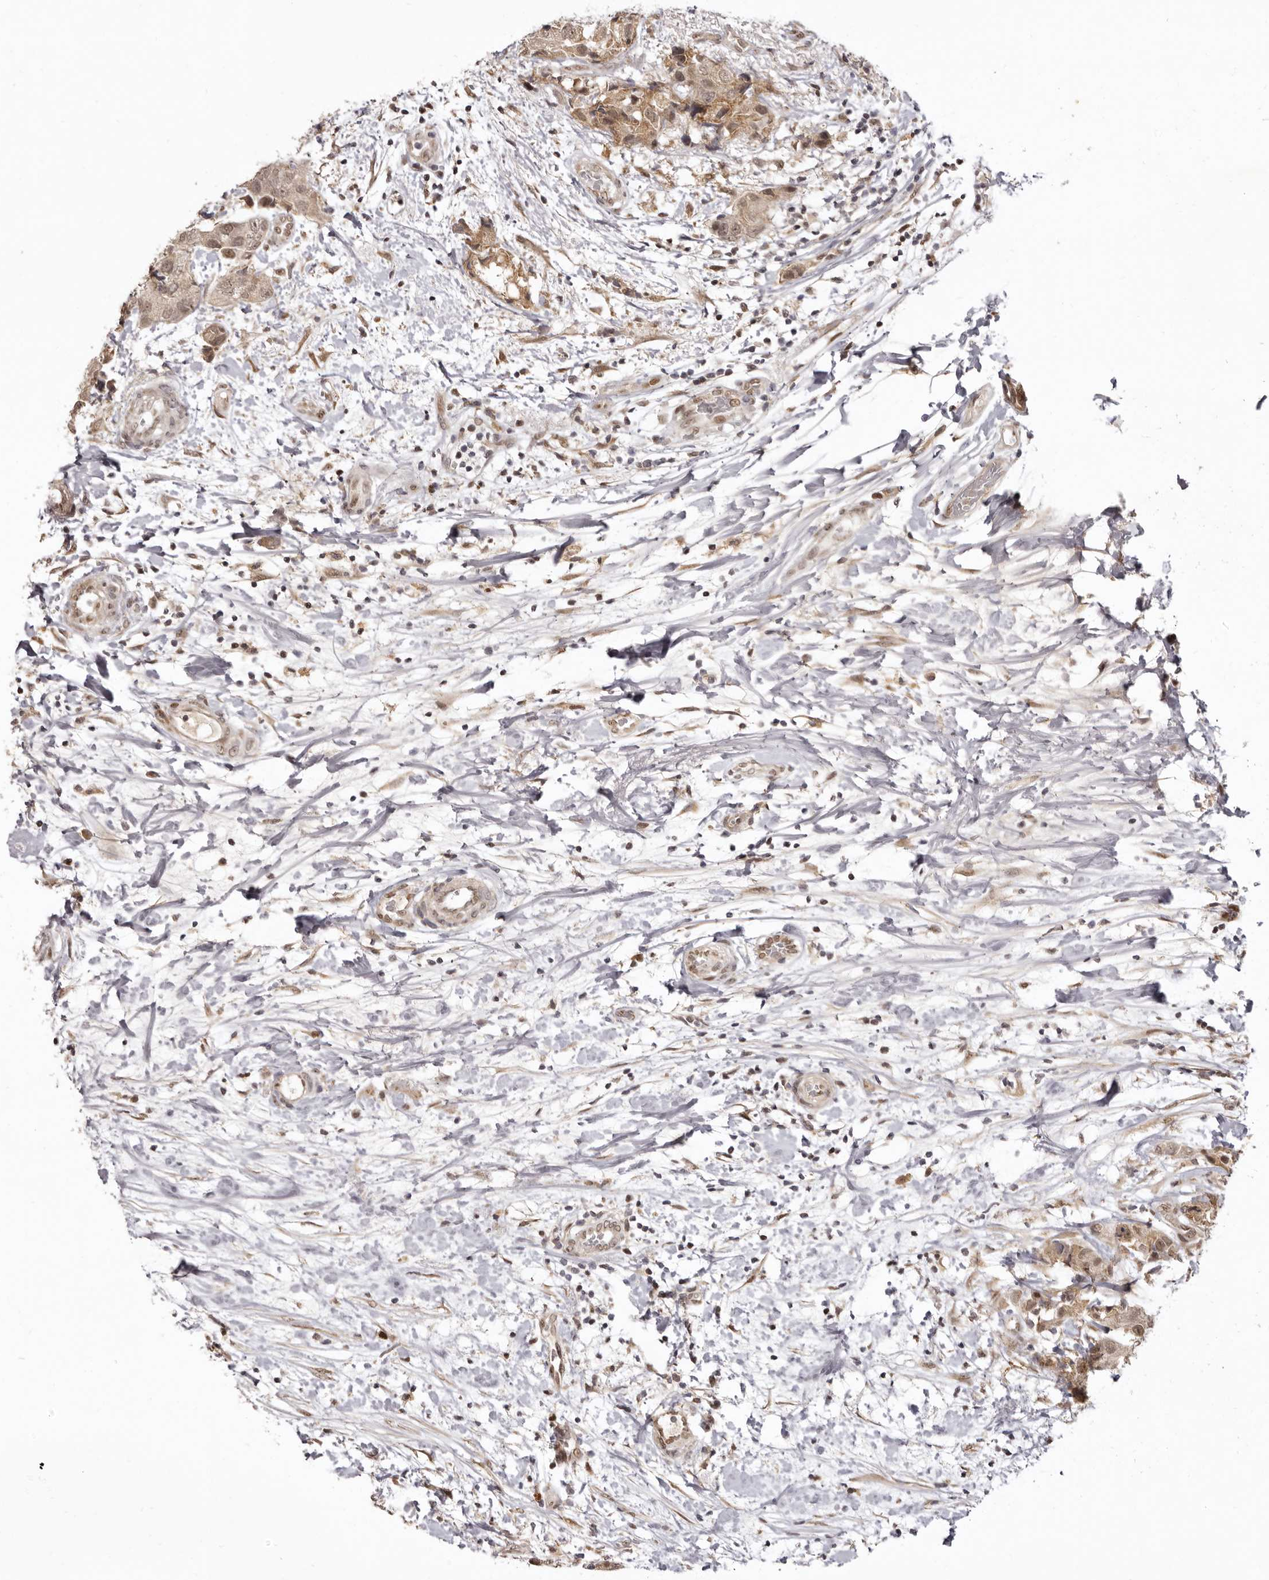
{"staining": {"intensity": "weak", "quantity": ">75%", "location": "cytoplasmic/membranous,nuclear"}, "tissue": "breast cancer", "cell_type": "Tumor cells", "image_type": "cancer", "snomed": [{"axis": "morphology", "description": "Duct carcinoma"}, {"axis": "topography", "description": "Breast"}], "caption": "This is a photomicrograph of immunohistochemistry (IHC) staining of breast cancer, which shows weak positivity in the cytoplasmic/membranous and nuclear of tumor cells.", "gene": "ZNF326", "patient": {"sex": "female", "age": 62}}